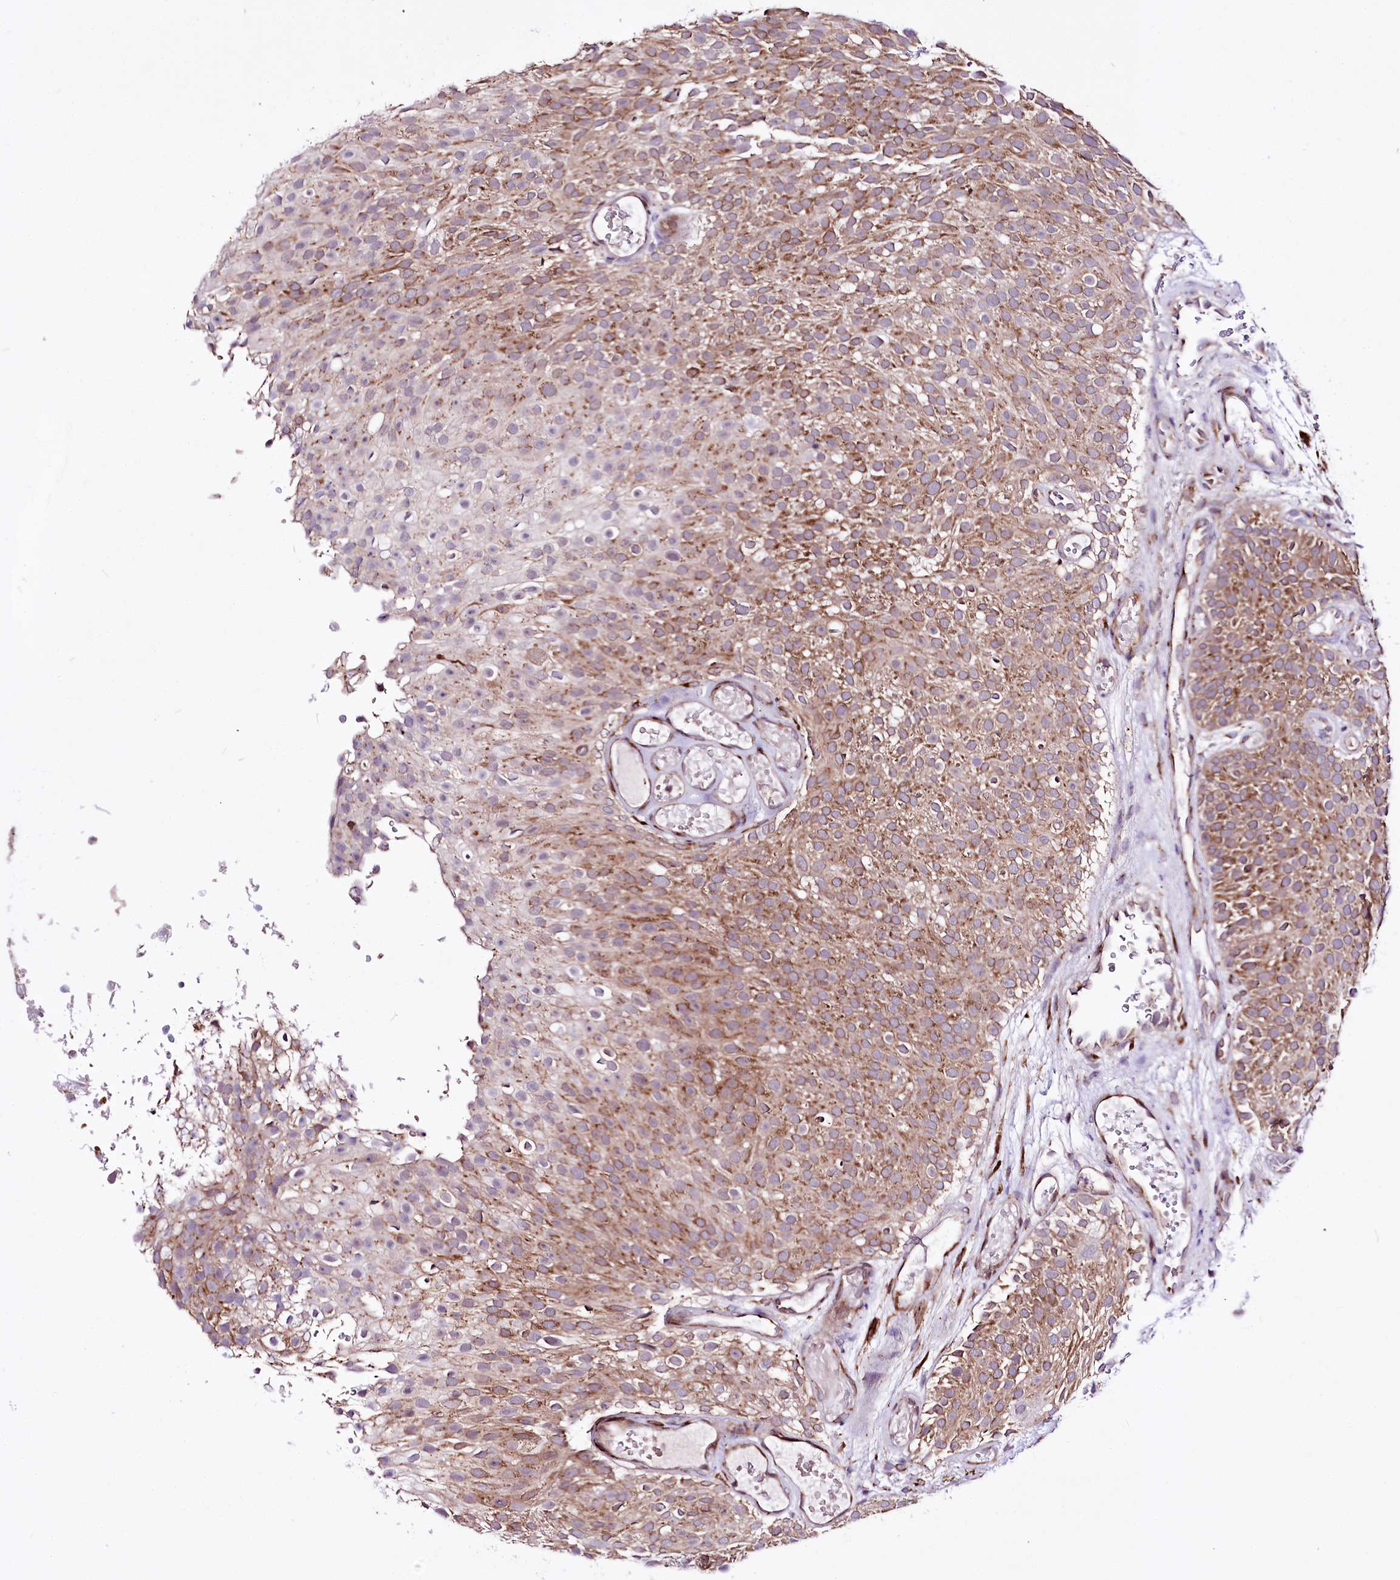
{"staining": {"intensity": "moderate", "quantity": ">75%", "location": "cytoplasmic/membranous"}, "tissue": "urothelial cancer", "cell_type": "Tumor cells", "image_type": "cancer", "snomed": [{"axis": "morphology", "description": "Urothelial carcinoma, Low grade"}, {"axis": "topography", "description": "Urinary bladder"}], "caption": "DAB immunohistochemical staining of urothelial carcinoma (low-grade) displays moderate cytoplasmic/membranous protein staining in approximately >75% of tumor cells.", "gene": "WWC1", "patient": {"sex": "male", "age": 78}}